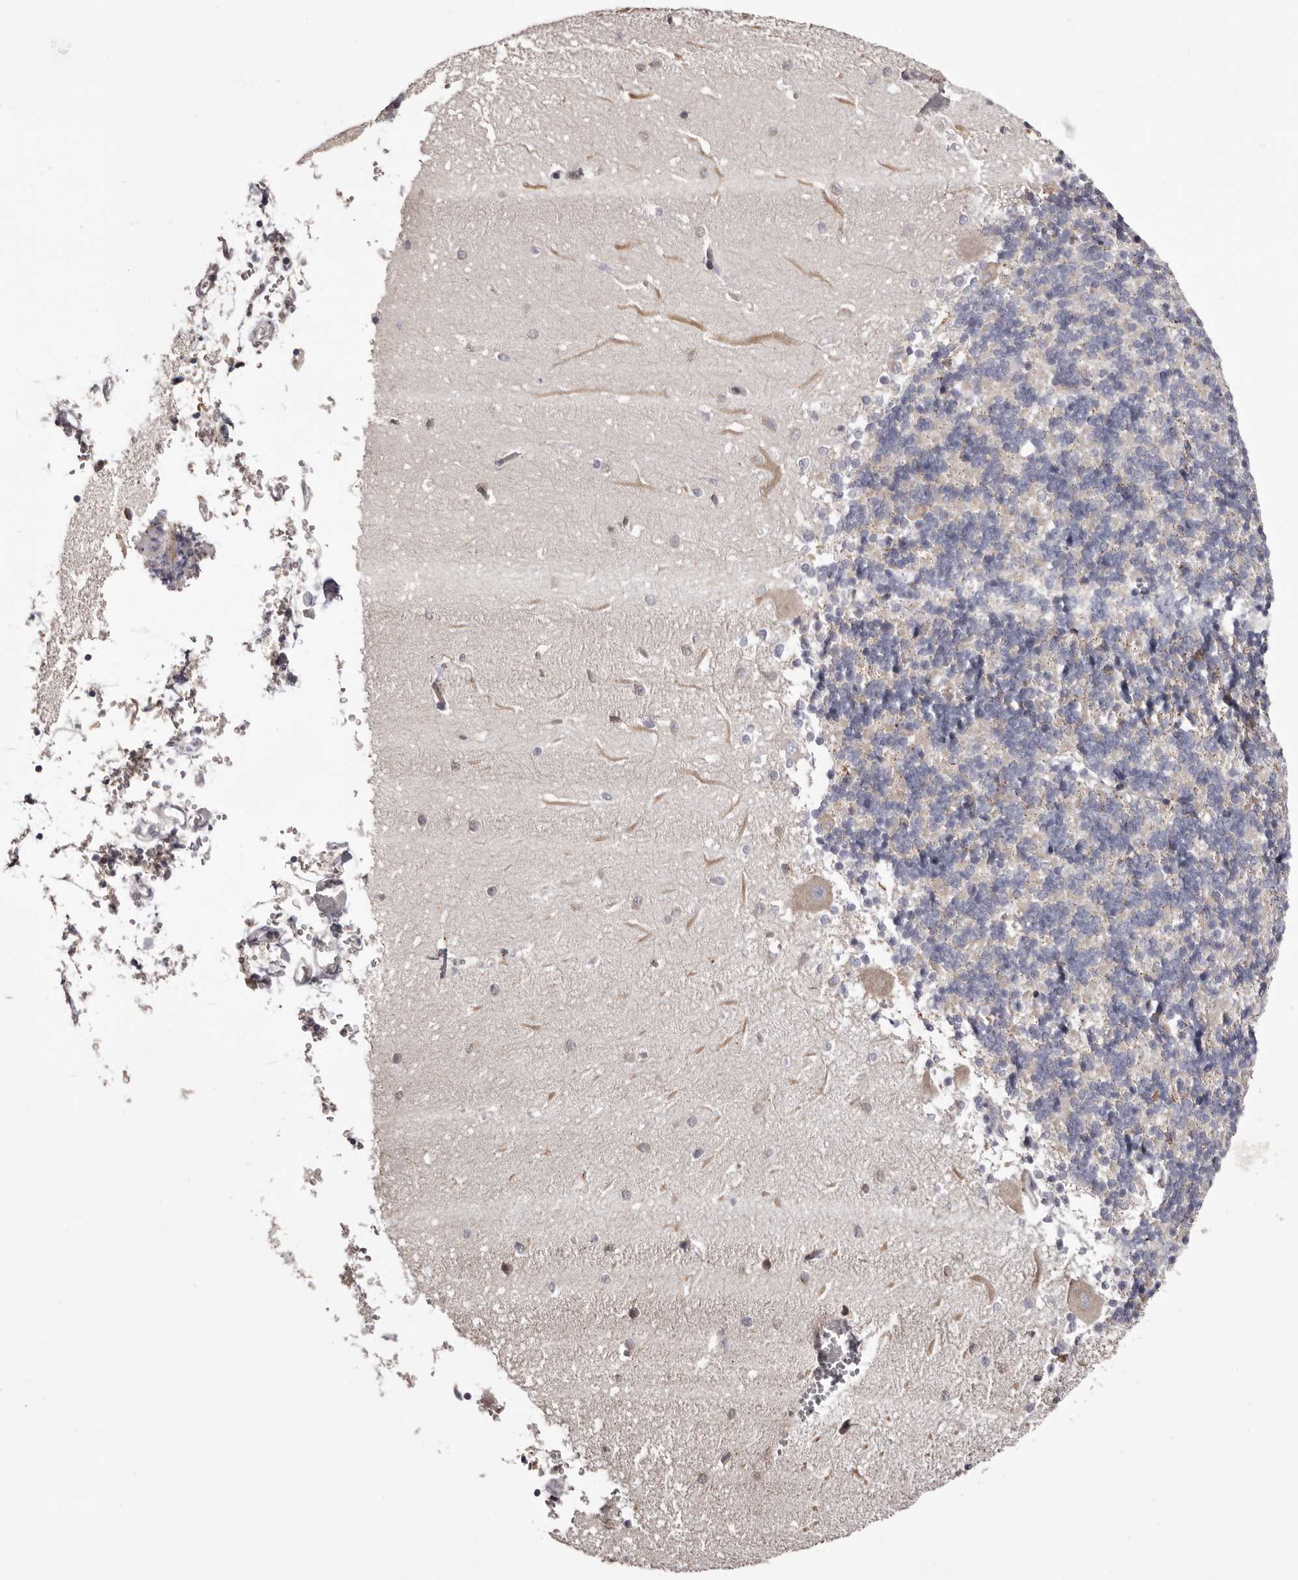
{"staining": {"intensity": "negative", "quantity": "none", "location": "none"}, "tissue": "cerebellum", "cell_type": "Cells in granular layer", "image_type": "normal", "snomed": [{"axis": "morphology", "description": "Normal tissue, NOS"}, {"axis": "topography", "description": "Cerebellum"}], "caption": "Immunohistochemistry (IHC) of unremarkable human cerebellum exhibits no staining in cells in granular layer. The staining was performed using DAB to visualize the protein expression in brown, while the nuclei were stained in blue with hematoxylin (Magnification: 20x).", "gene": "PIGX", "patient": {"sex": "male", "age": 37}}